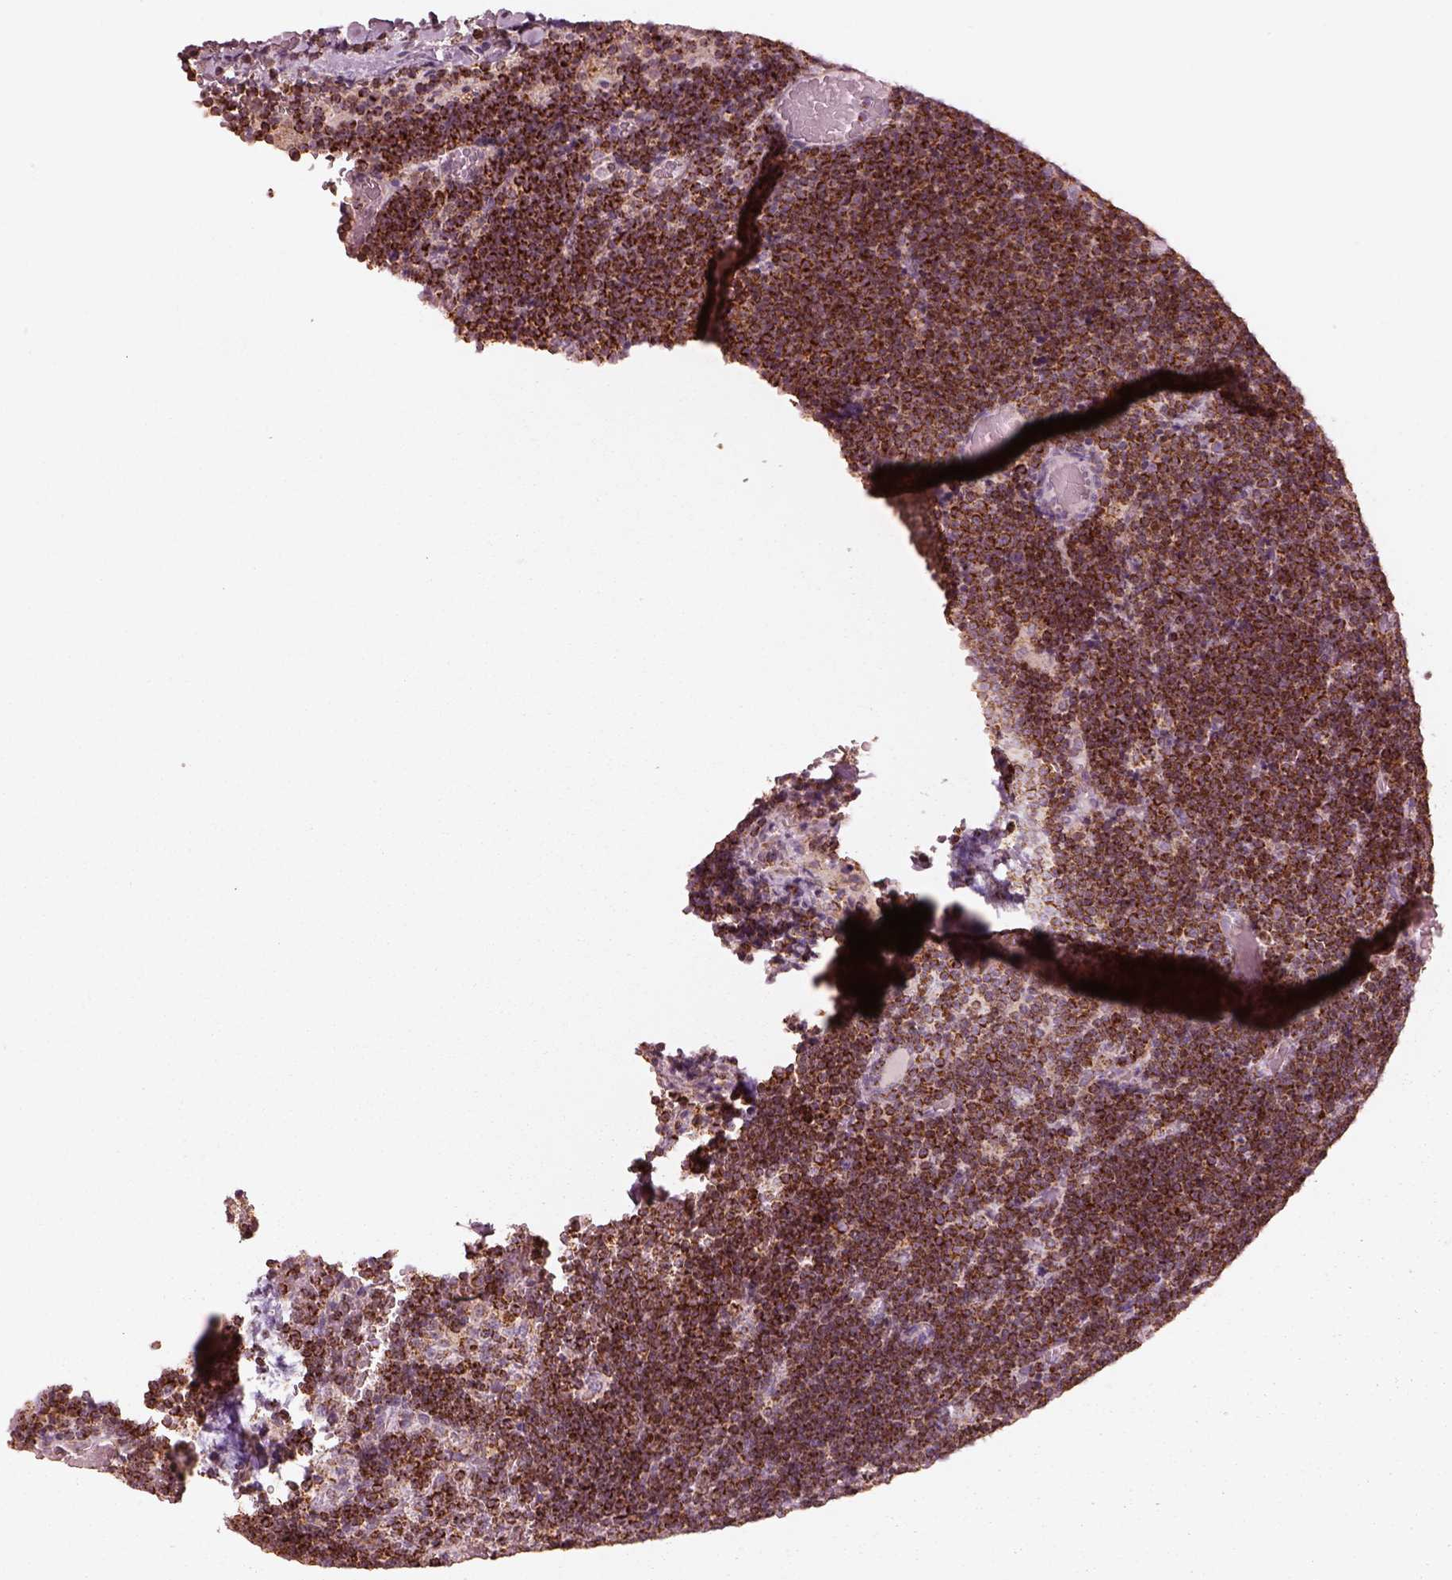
{"staining": {"intensity": "strong", "quantity": ">75%", "location": "cytoplasmic/membranous"}, "tissue": "lymphoma", "cell_type": "Tumor cells", "image_type": "cancer", "snomed": [{"axis": "morphology", "description": "Malignant lymphoma, non-Hodgkin's type, Low grade"}, {"axis": "topography", "description": "Brain"}], "caption": "Protein analysis of lymphoma tissue displays strong cytoplasmic/membranous expression in about >75% of tumor cells.", "gene": "ENTPD6", "patient": {"sex": "female", "age": 66}}